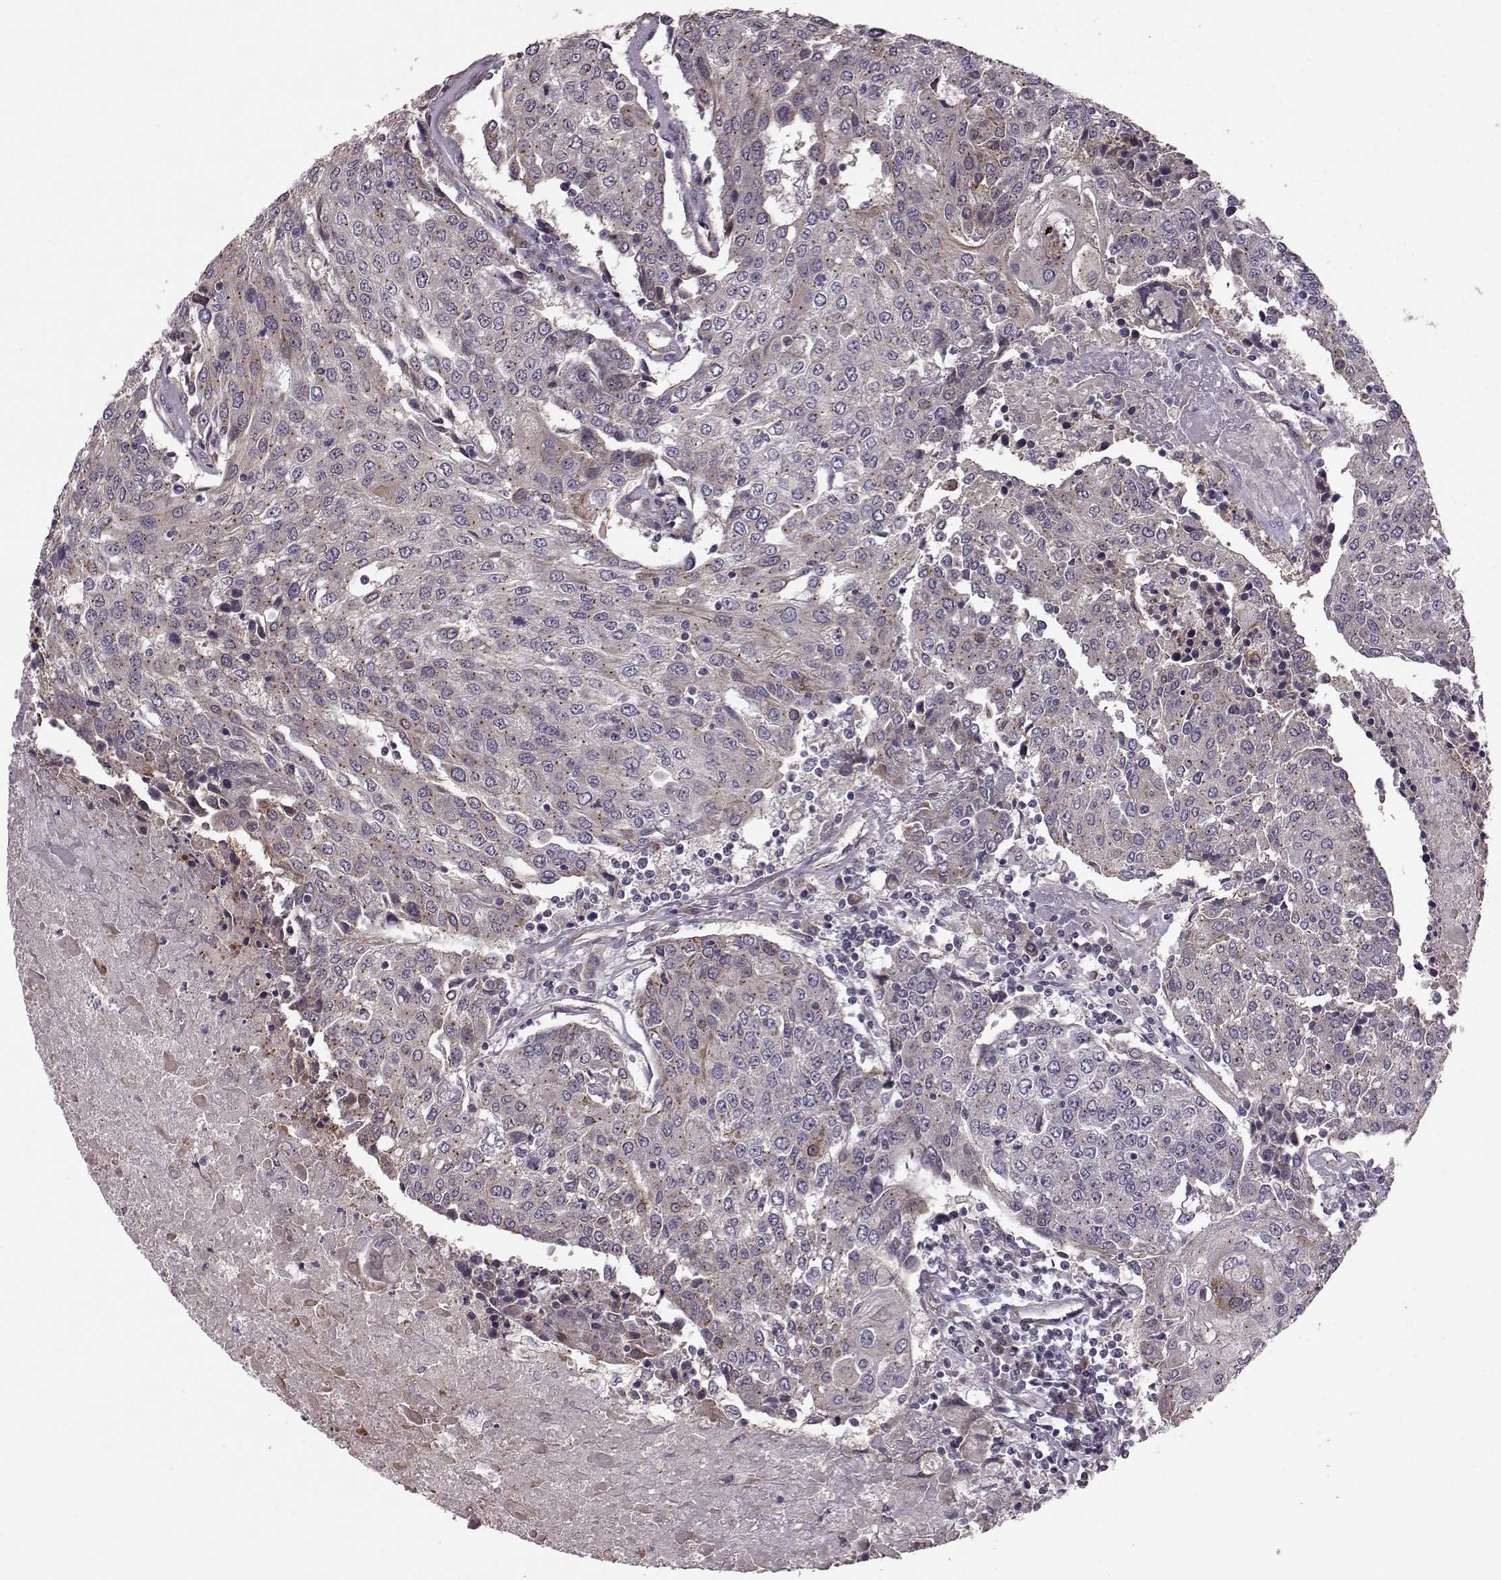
{"staining": {"intensity": "negative", "quantity": "none", "location": "none"}, "tissue": "urothelial cancer", "cell_type": "Tumor cells", "image_type": "cancer", "snomed": [{"axis": "morphology", "description": "Urothelial carcinoma, High grade"}, {"axis": "topography", "description": "Urinary bladder"}], "caption": "This is an immunohistochemistry (IHC) photomicrograph of human urothelial carcinoma (high-grade). There is no positivity in tumor cells.", "gene": "NTF3", "patient": {"sex": "female", "age": 85}}